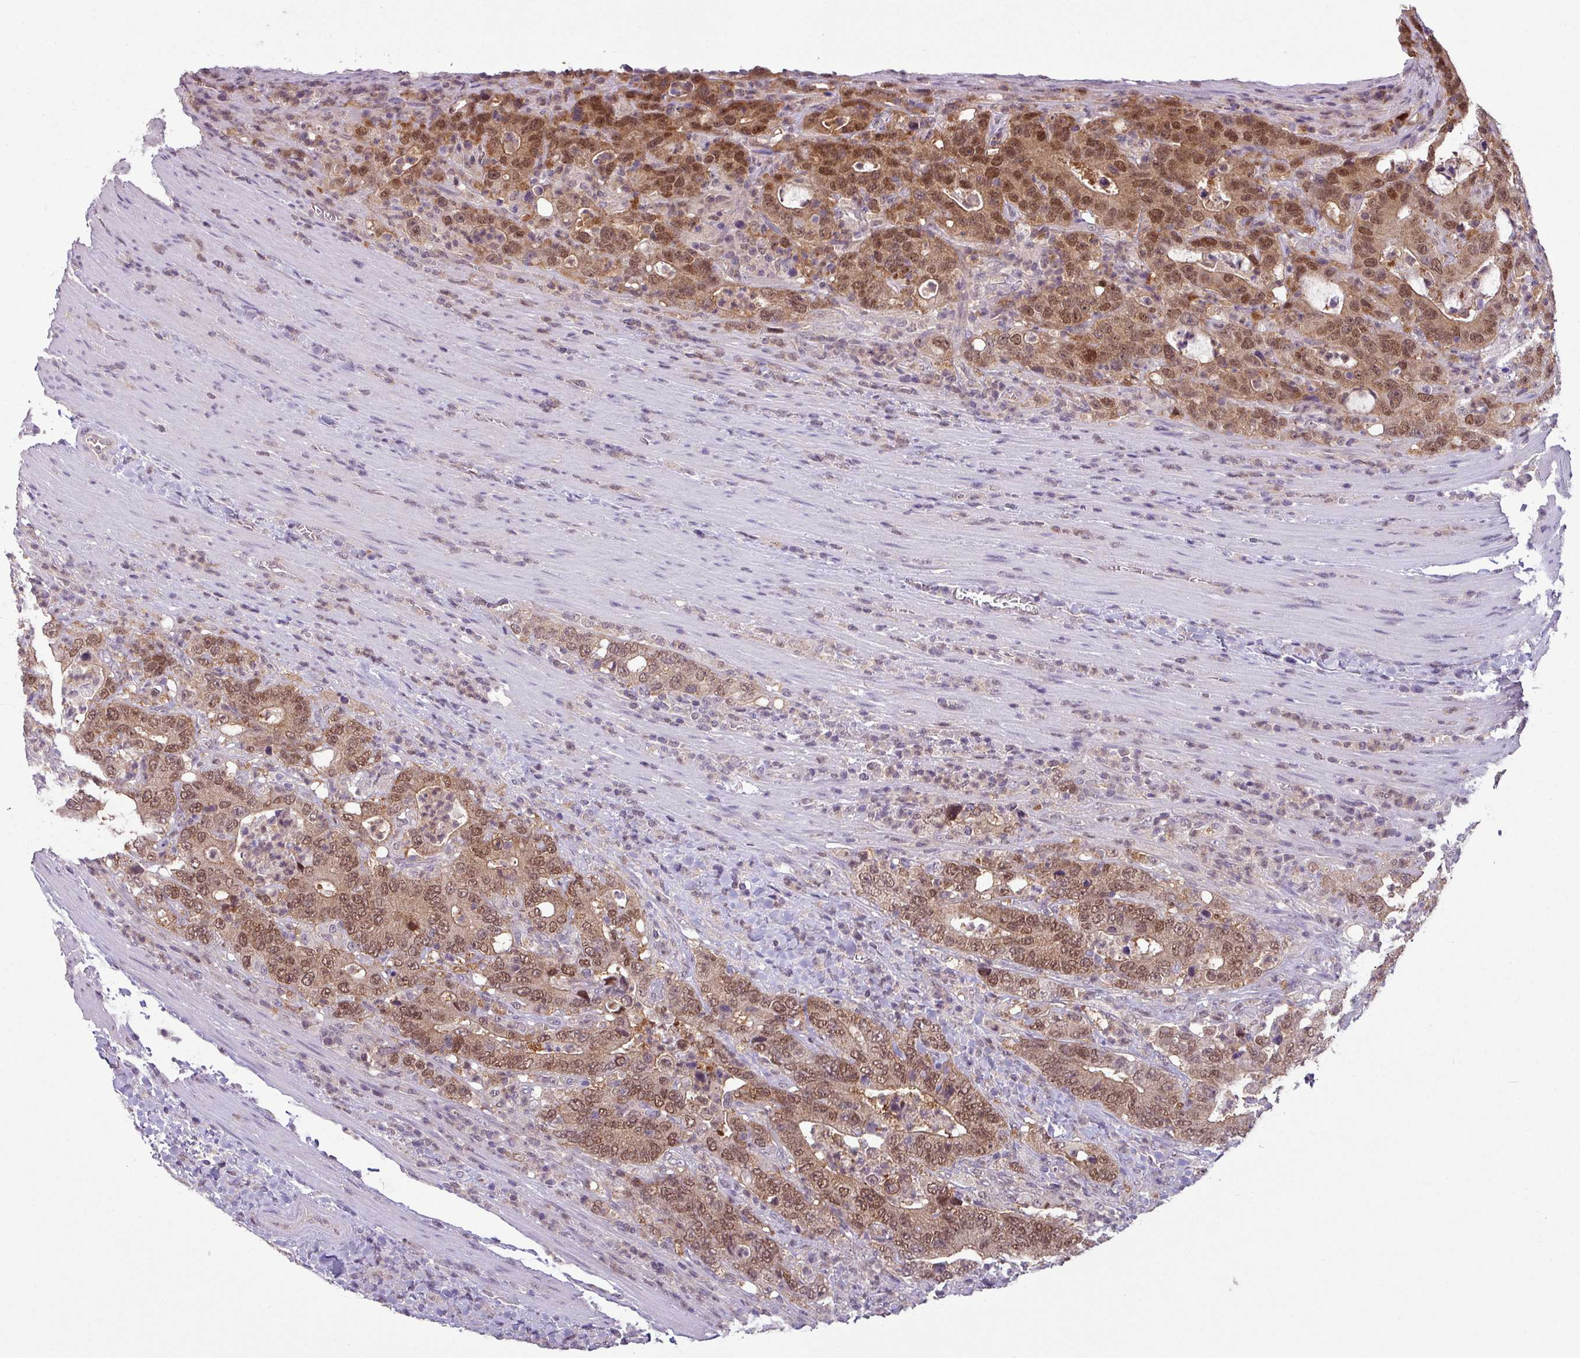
{"staining": {"intensity": "moderate", "quantity": ">75%", "location": "cytoplasmic/membranous,nuclear"}, "tissue": "colorectal cancer", "cell_type": "Tumor cells", "image_type": "cancer", "snomed": [{"axis": "morphology", "description": "Adenocarcinoma, NOS"}, {"axis": "topography", "description": "Colon"}], "caption": "A brown stain highlights moderate cytoplasmic/membranous and nuclear expression of a protein in colorectal cancer tumor cells.", "gene": "TTLL12", "patient": {"sex": "female", "age": 75}}